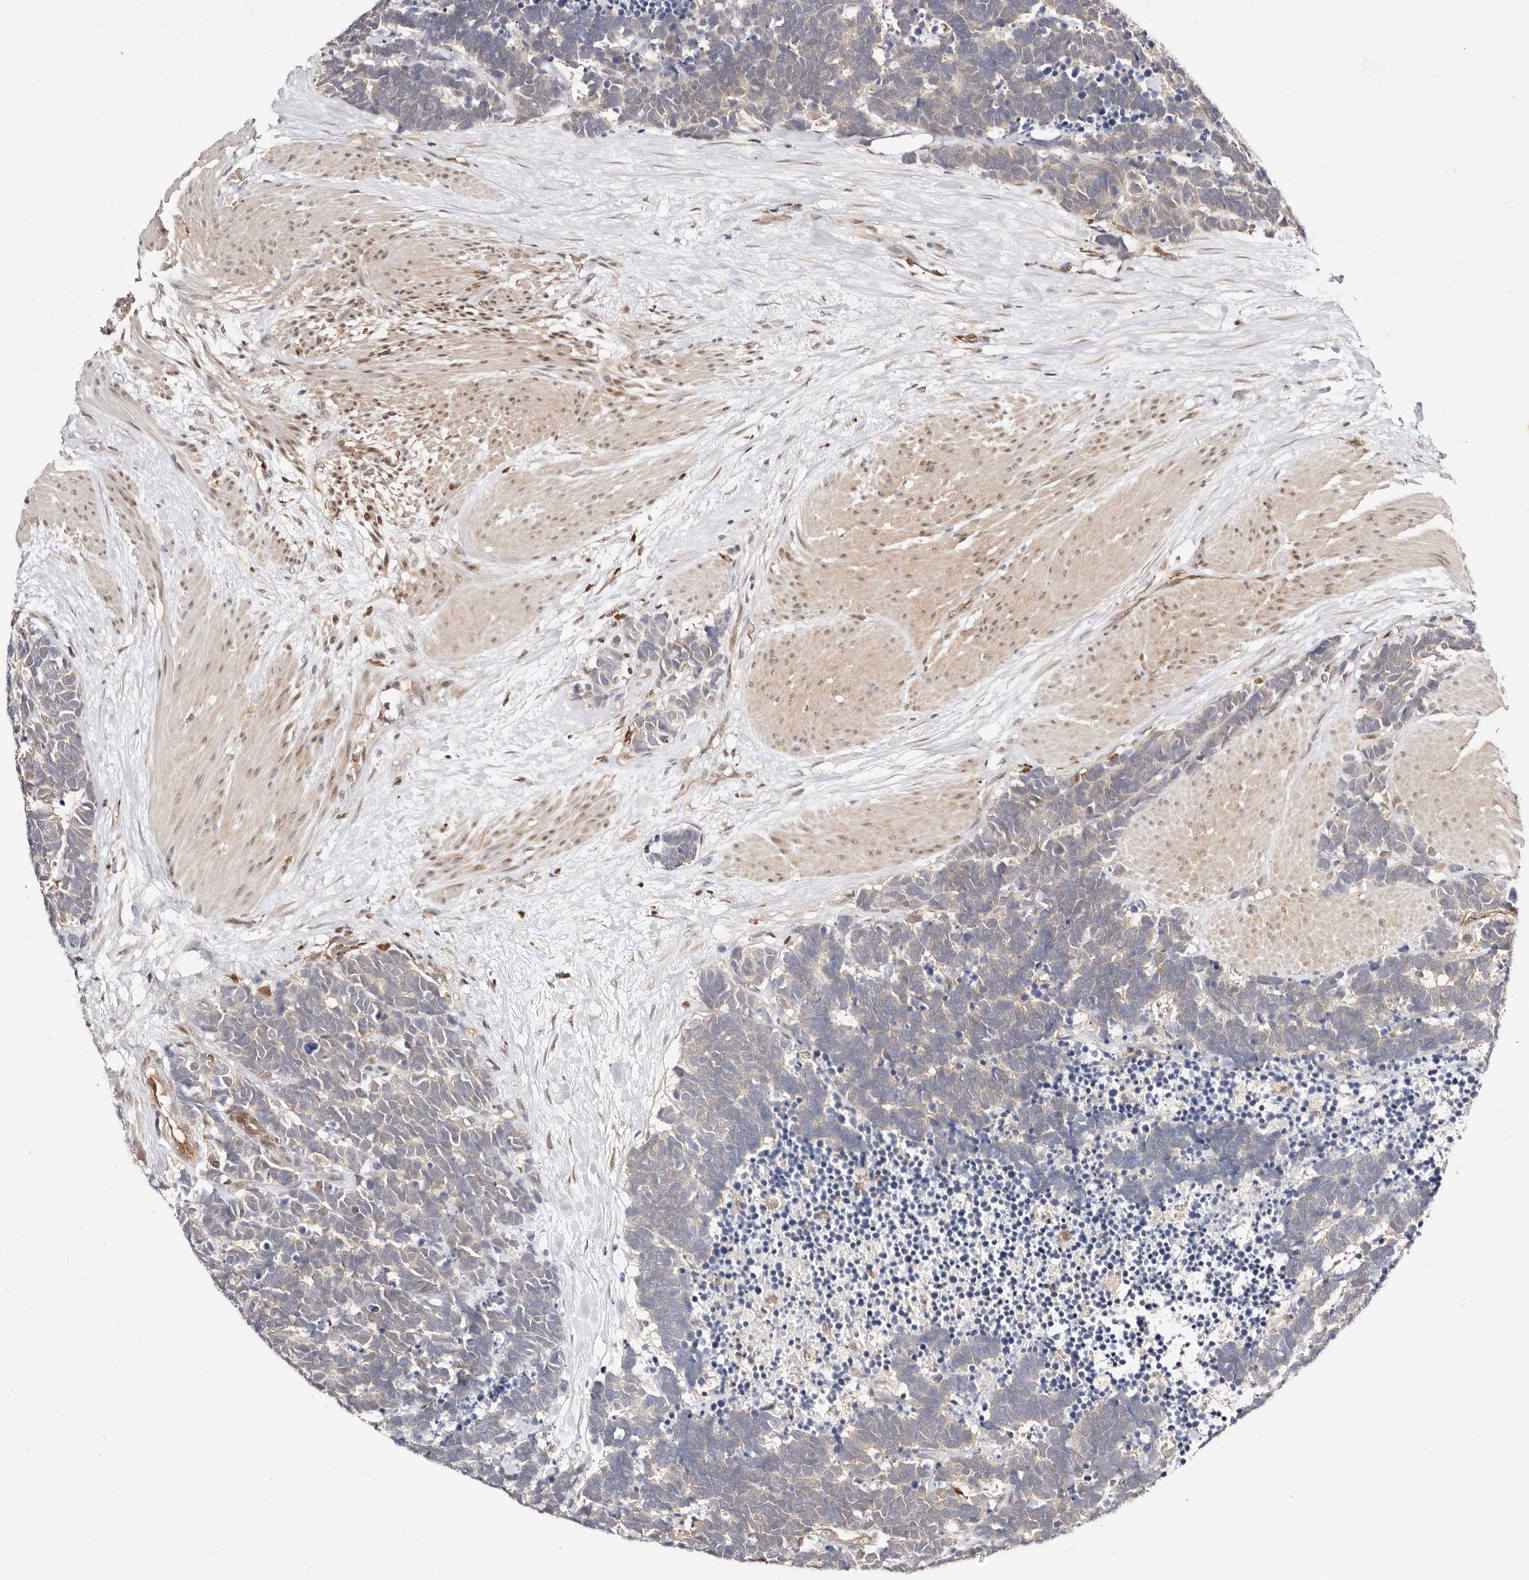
{"staining": {"intensity": "weak", "quantity": "25%-75%", "location": "cytoplasmic/membranous"}, "tissue": "carcinoid", "cell_type": "Tumor cells", "image_type": "cancer", "snomed": [{"axis": "morphology", "description": "Carcinoma, NOS"}, {"axis": "morphology", "description": "Carcinoid, malignant, NOS"}, {"axis": "topography", "description": "Urinary bladder"}], "caption": "Carcinoid (malignant) was stained to show a protein in brown. There is low levels of weak cytoplasmic/membranous expression in about 25%-75% of tumor cells.", "gene": "STAT5A", "patient": {"sex": "male", "age": 57}}